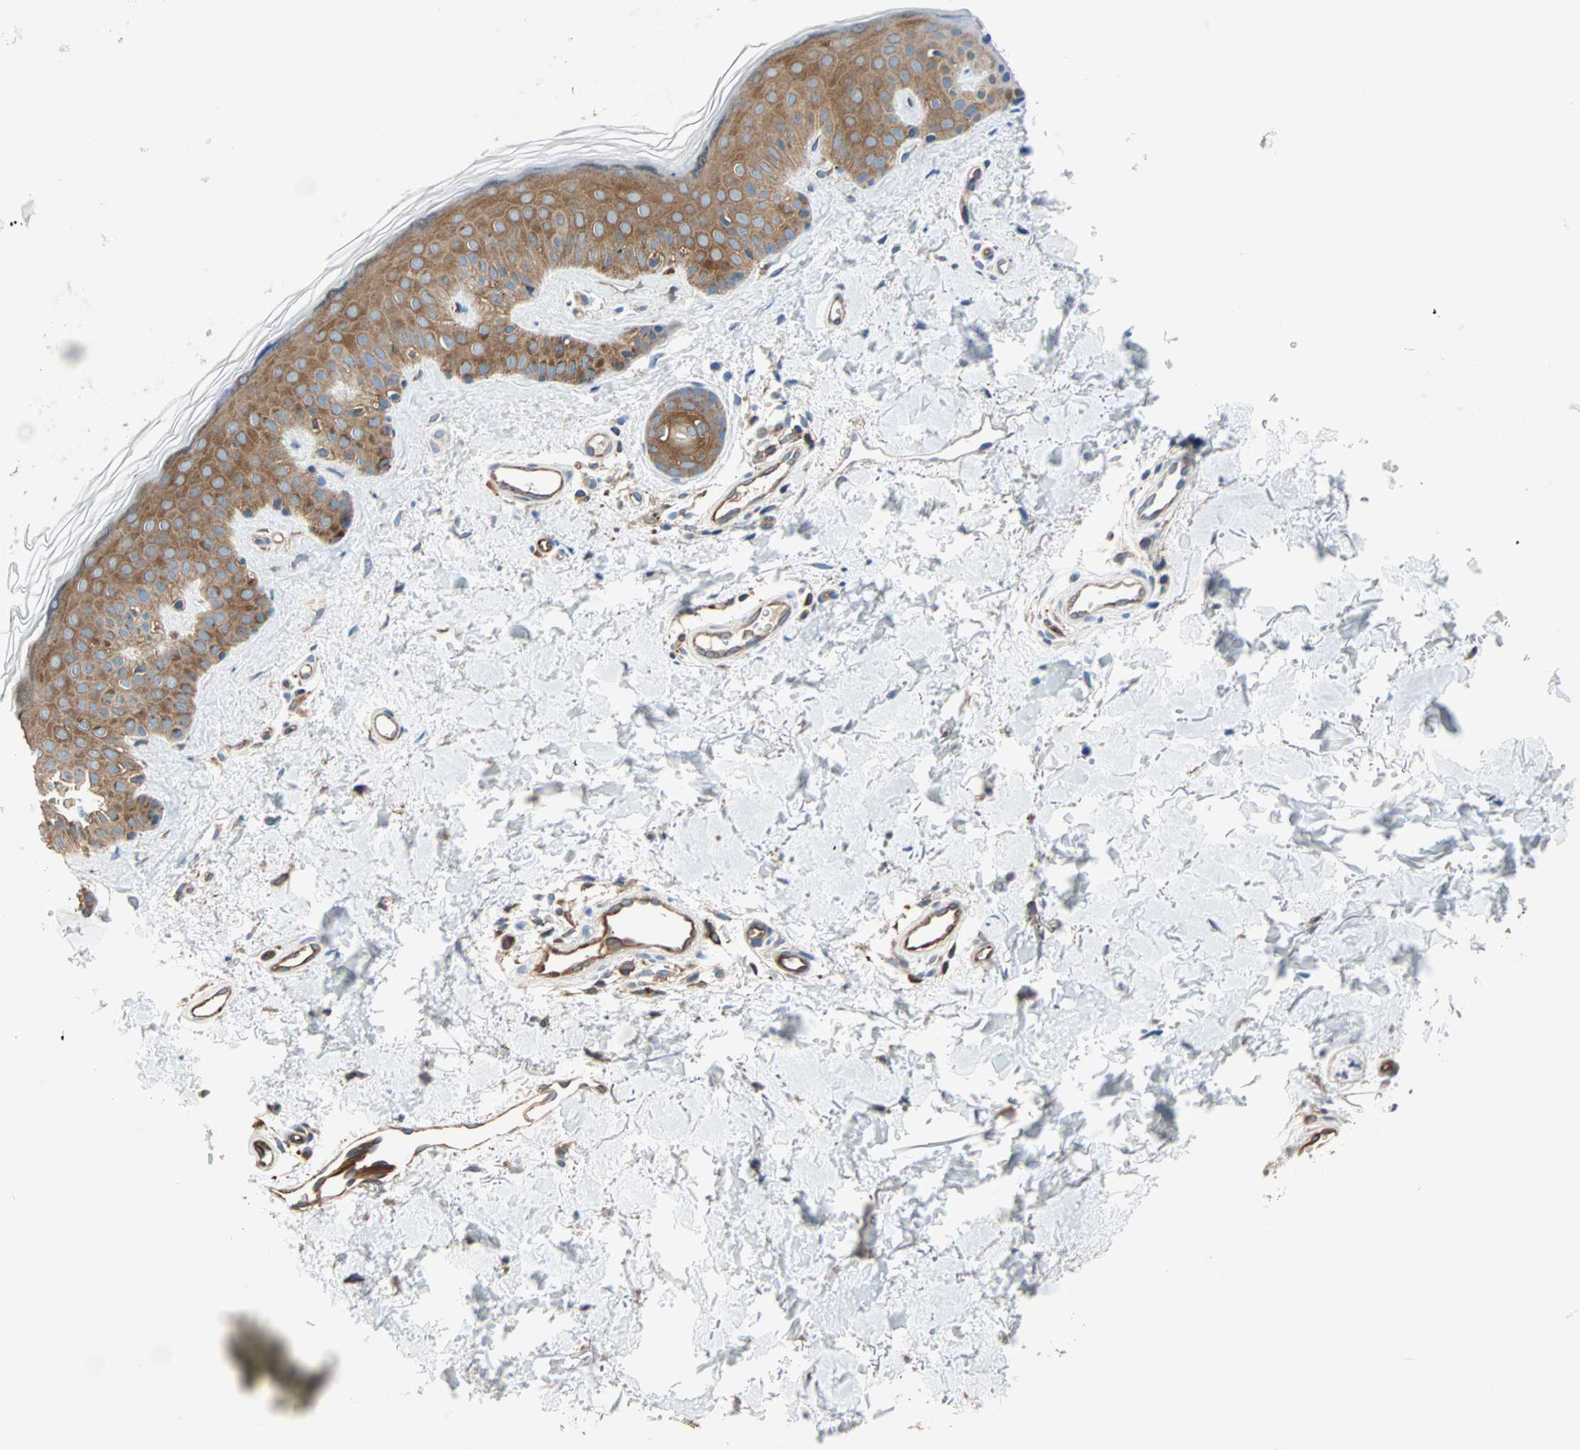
{"staining": {"intensity": "moderate", "quantity": ">75%", "location": "cytoplasmic/membranous"}, "tissue": "skin", "cell_type": "Fibroblasts", "image_type": "normal", "snomed": [{"axis": "morphology", "description": "Normal tissue, NOS"}, {"axis": "topography", "description": "Skin"}], "caption": "Skin stained with a brown dye displays moderate cytoplasmic/membranous positive staining in approximately >75% of fibroblasts.", "gene": "EEF2", "patient": {"sex": "male", "age": 67}}